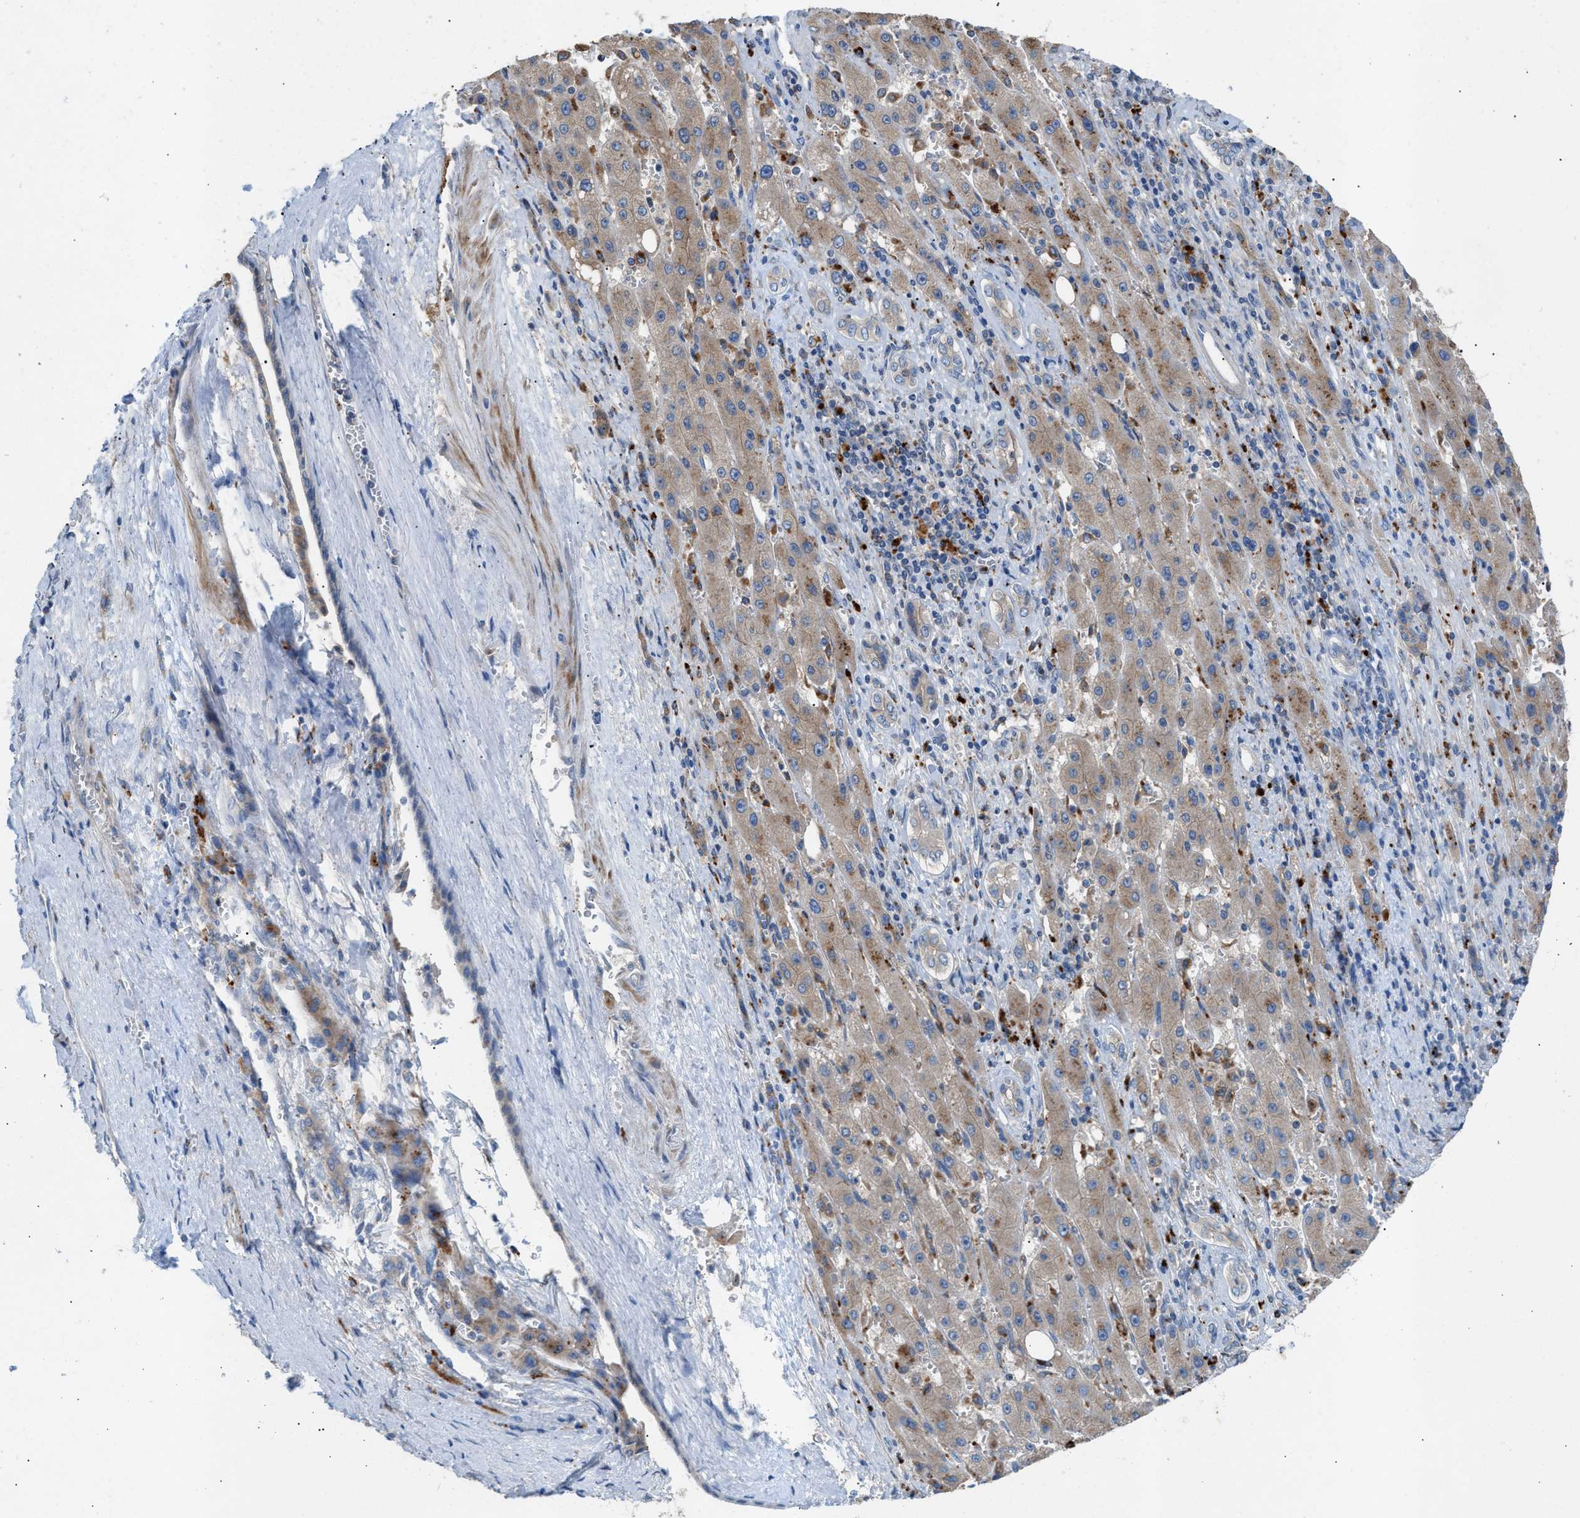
{"staining": {"intensity": "weak", "quantity": "25%-75%", "location": "cytoplasmic/membranous"}, "tissue": "liver cancer", "cell_type": "Tumor cells", "image_type": "cancer", "snomed": [{"axis": "morphology", "description": "Carcinoma, Hepatocellular, NOS"}, {"axis": "topography", "description": "Liver"}], "caption": "Brown immunohistochemical staining in human hepatocellular carcinoma (liver) shows weak cytoplasmic/membranous positivity in about 25%-75% of tumor cells.", "gene": "AOAH", "patient": {"sex": "female", "age": 73}}